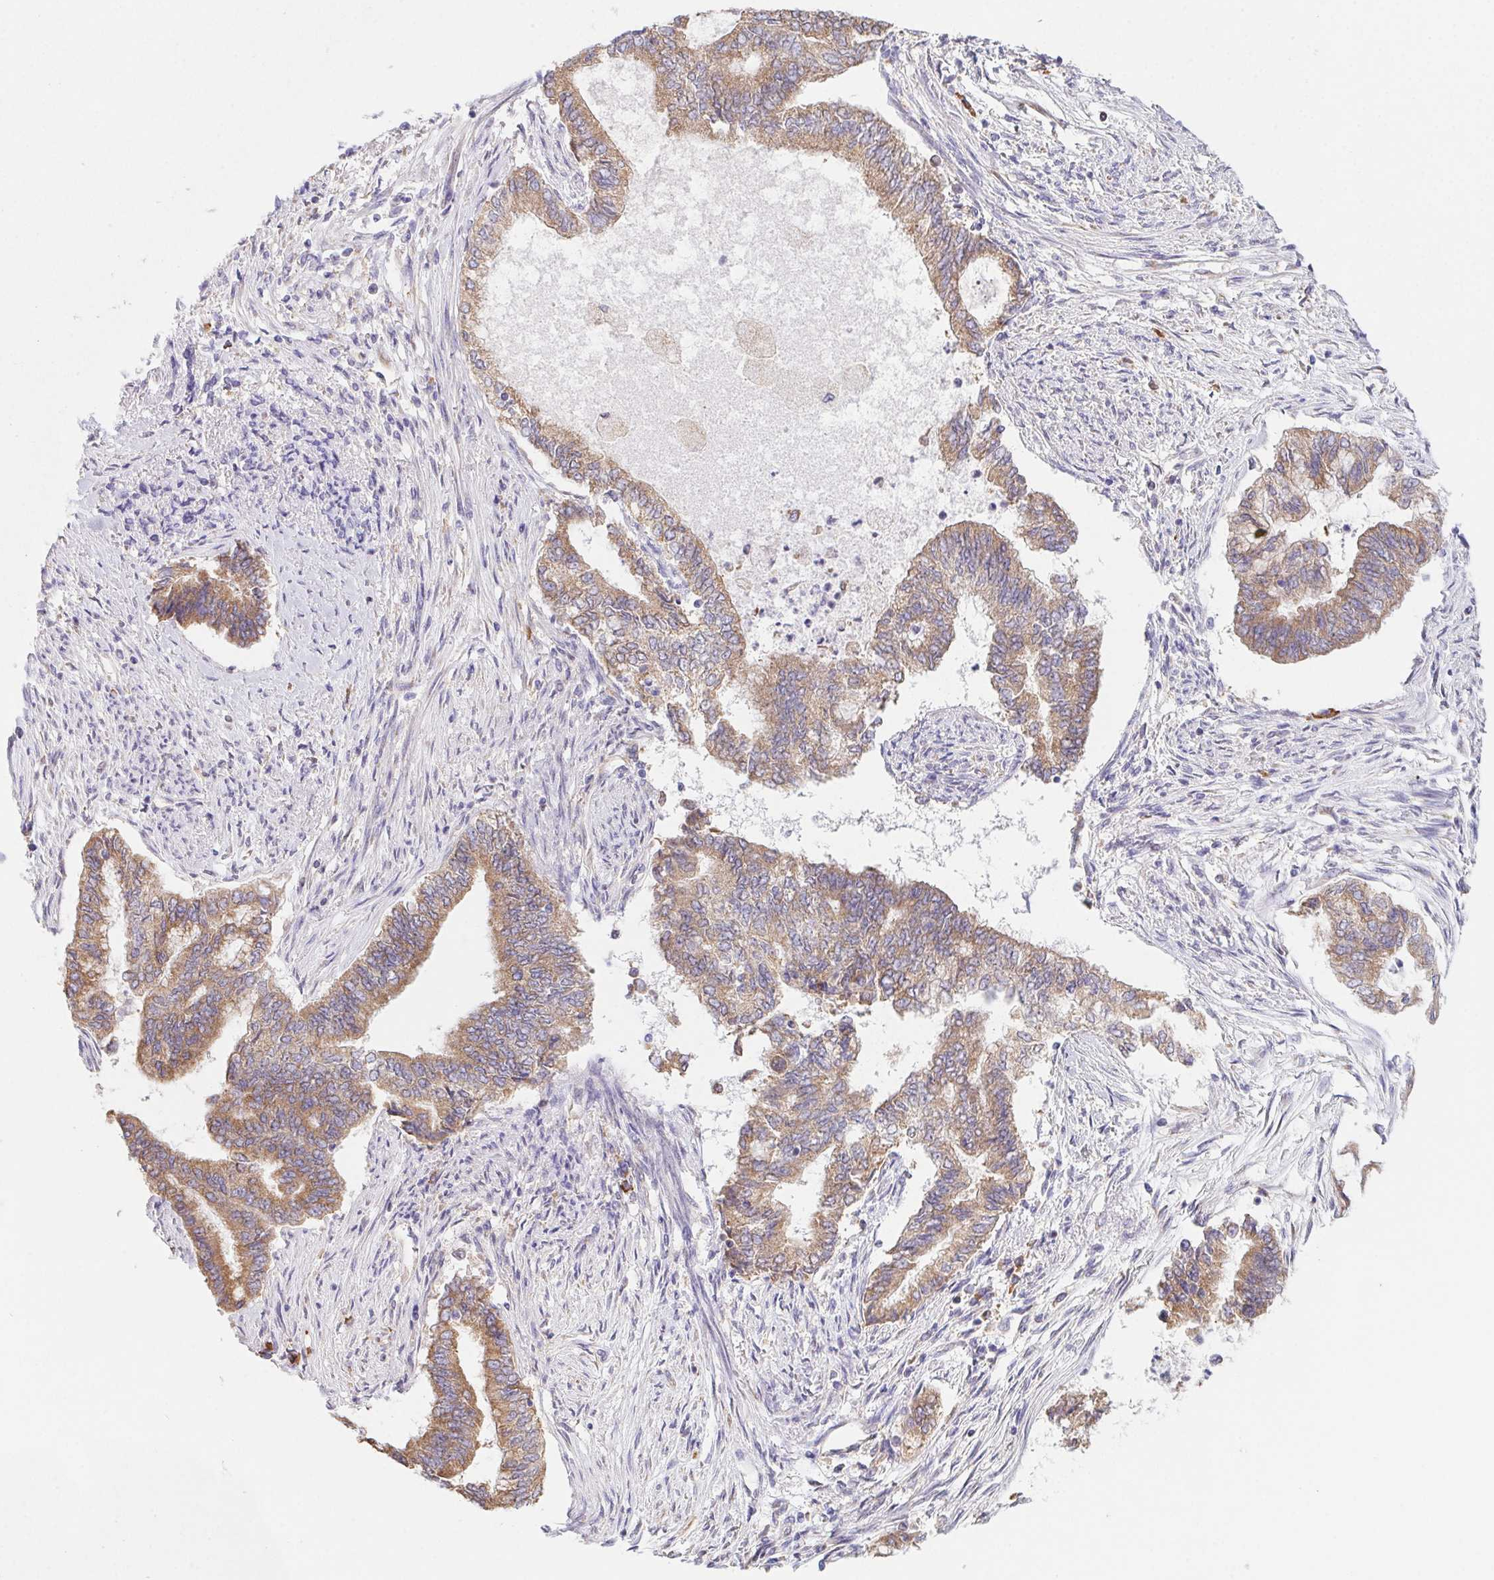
{"staining": {"intensity": "moderate", "quantity": ">75%", "location": "cytoplasmic/membranous"}, "tissue": "endometrial cancer", "cell_type": "Tumor cells", "image_type": "cancer", "snomed": [{"axis": "morphology", "description": "Adenocarcinoma, NOS"}, {"axis": "topography", "description": "Endometrium"}], "caption": "Adenocarcinoma (endometrial) stained for a protein (brown) exhibits moderate cytoplasmic/membranous positive expression in approximately >75% of tumor cells.", "gene": "ADAM8", "patient": {"sex": "female", "age": 65}}